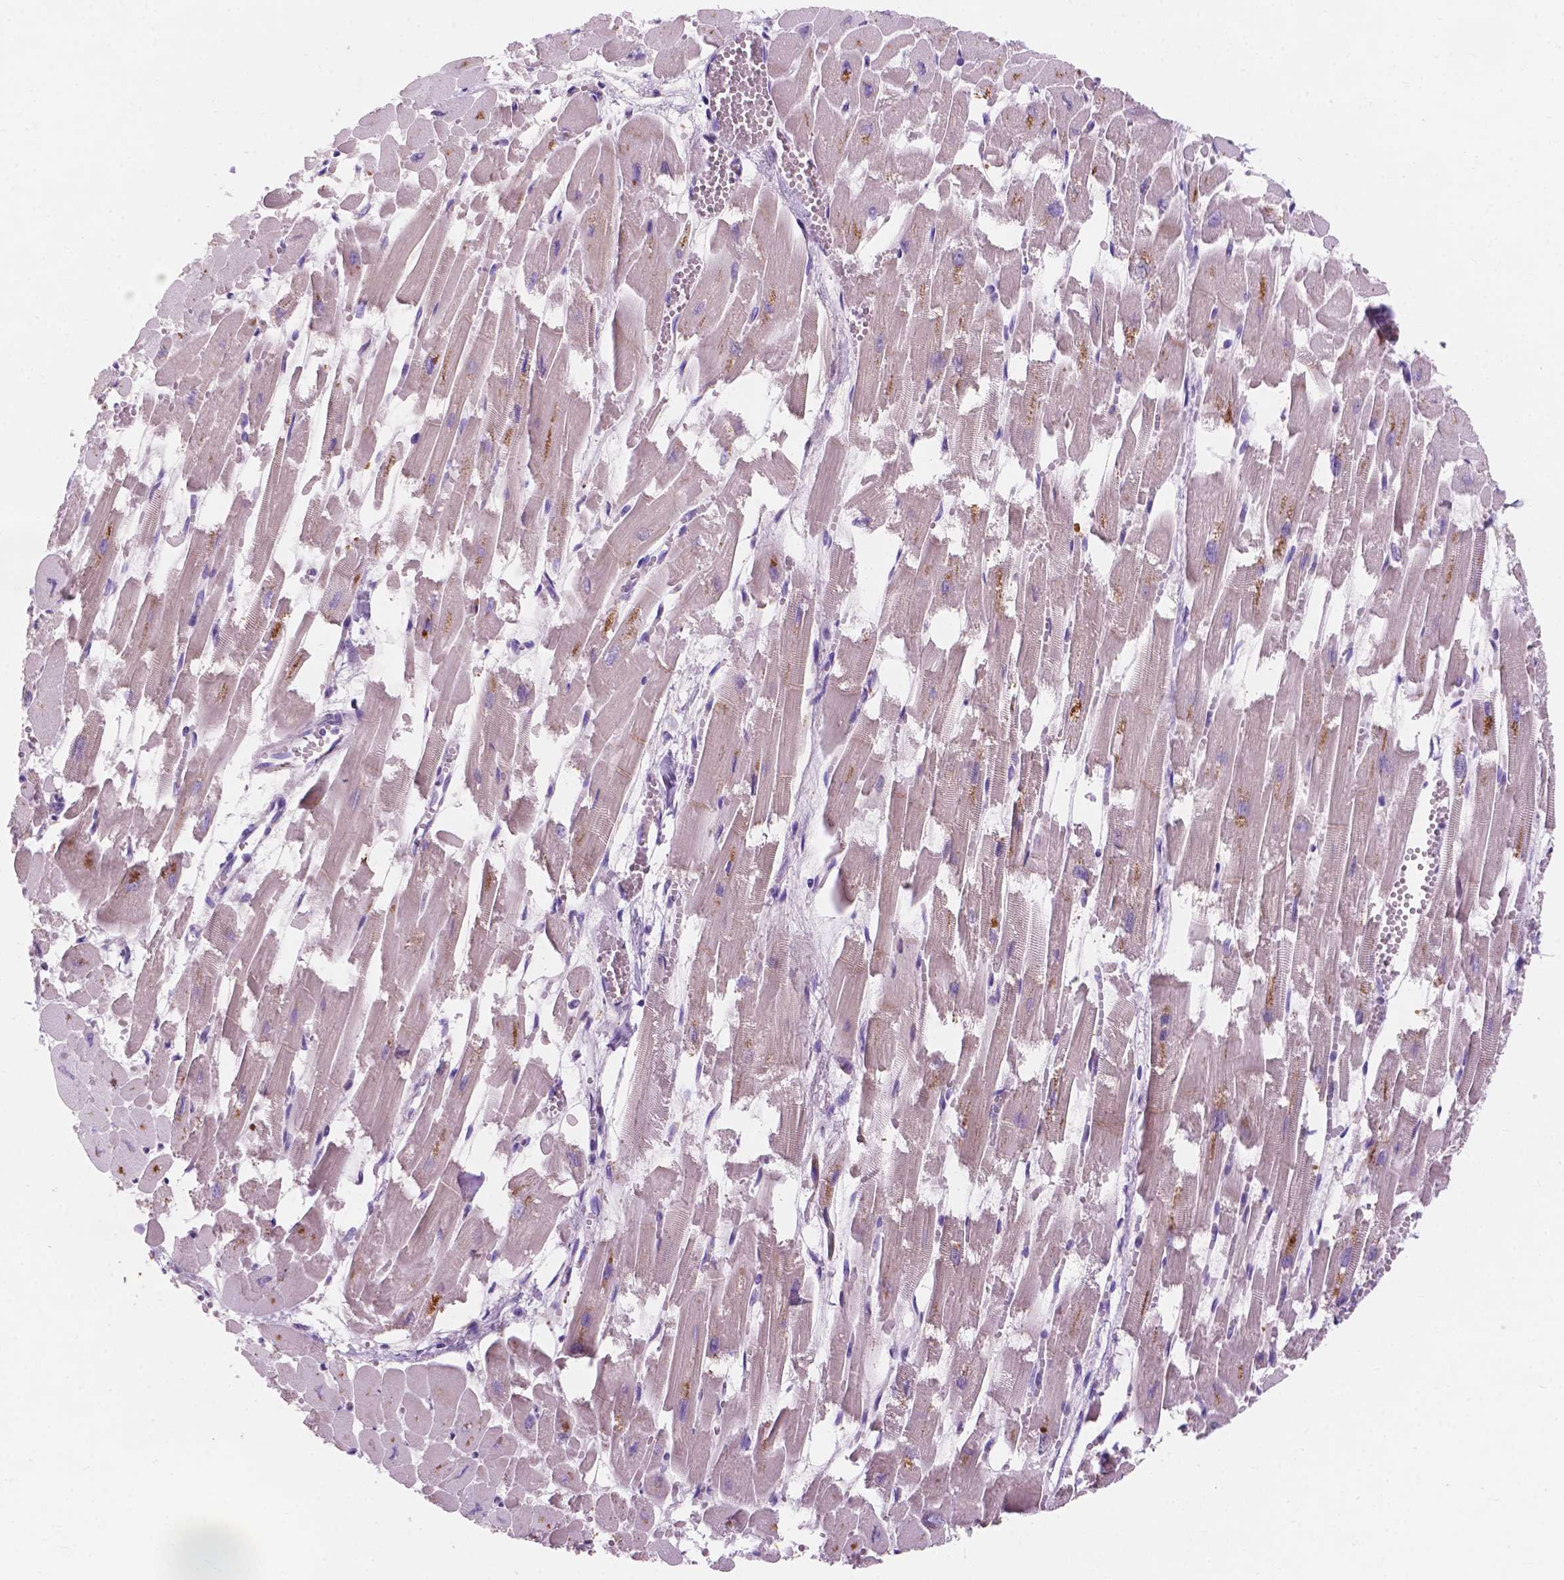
{"staining": {"intensity": "moderate", "quantity": "<25%", "location": "cytoplasmic/membranous"}, "tissue": "heart muscle", "cell_type": "Cardiomyocytes", "image_type": "normal", "snomed": [{"axis": "morphology", "description": "Normal tissue, NOS"}, {"axis": "topography", "description": "Heart"}], "caption": "This image shows normal heart muscle stained with immunohistochemistry (IHC) to label a protein in brown. The cytoplasmic/membranous of cardiomyocytes show moderate positivity for the protein. Nuclei are counter-stained blue.", "gene": "IREB2", "patient": {"sex": "female", "age": 52}}